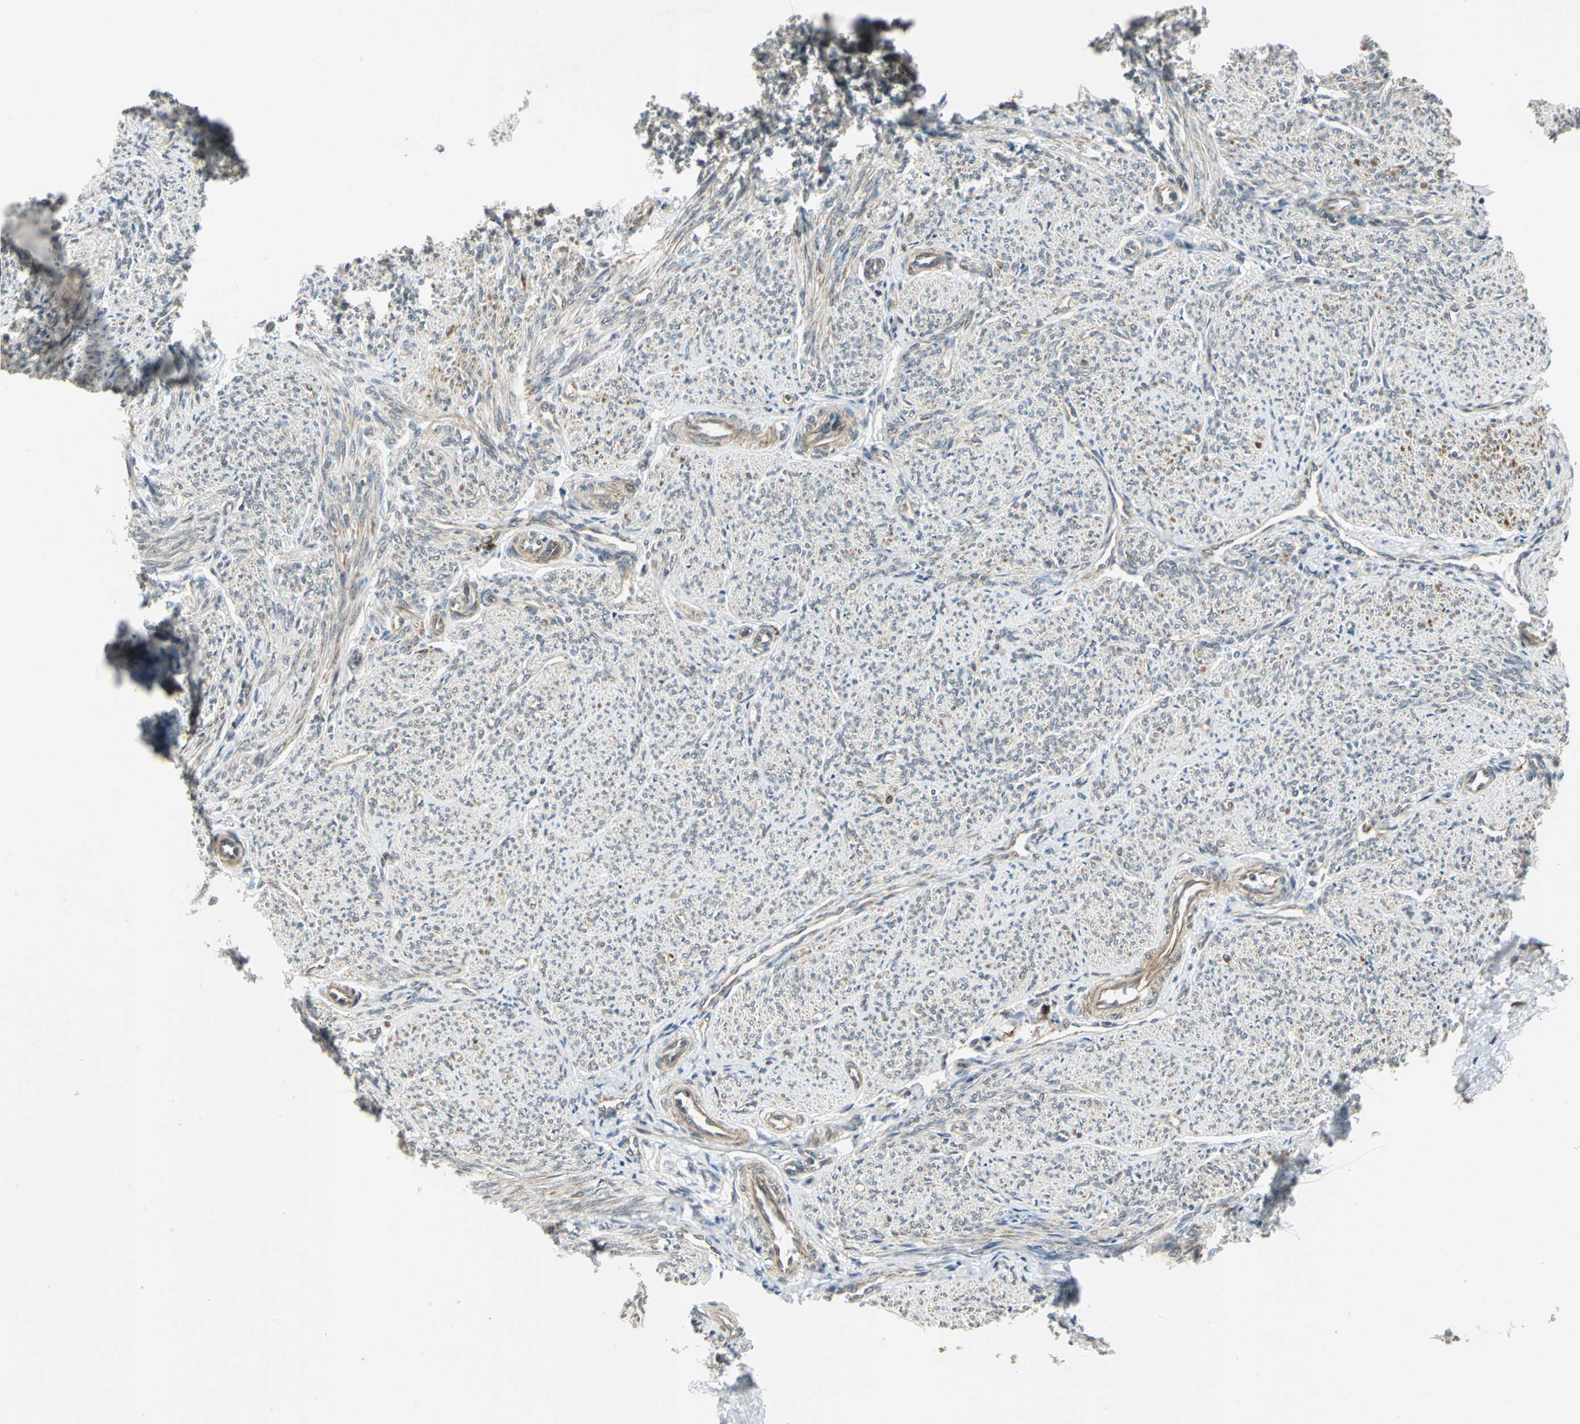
{"staining": {"intensity": "strong", "quantity": ">75%", "location": "cytoplasmic/membranous"}, "tissue": "smooth muscle", "cell_type": "Smooth muscle cells", "image_type": "normal", "snomed": [{"axis": "morphology", "description": "Normal tissue, NOS"}, {"axis": "topography", "description": "Smooth muscle"}], "caption": "Smooth muscle was stained to show a protein in brown. There is high levels of strong cytoplasmic/membranous expression in approximately >75% of smooth muscle cells.", "gene": "PLAGL2", "patient": {"sex": "female", "age": 65}}